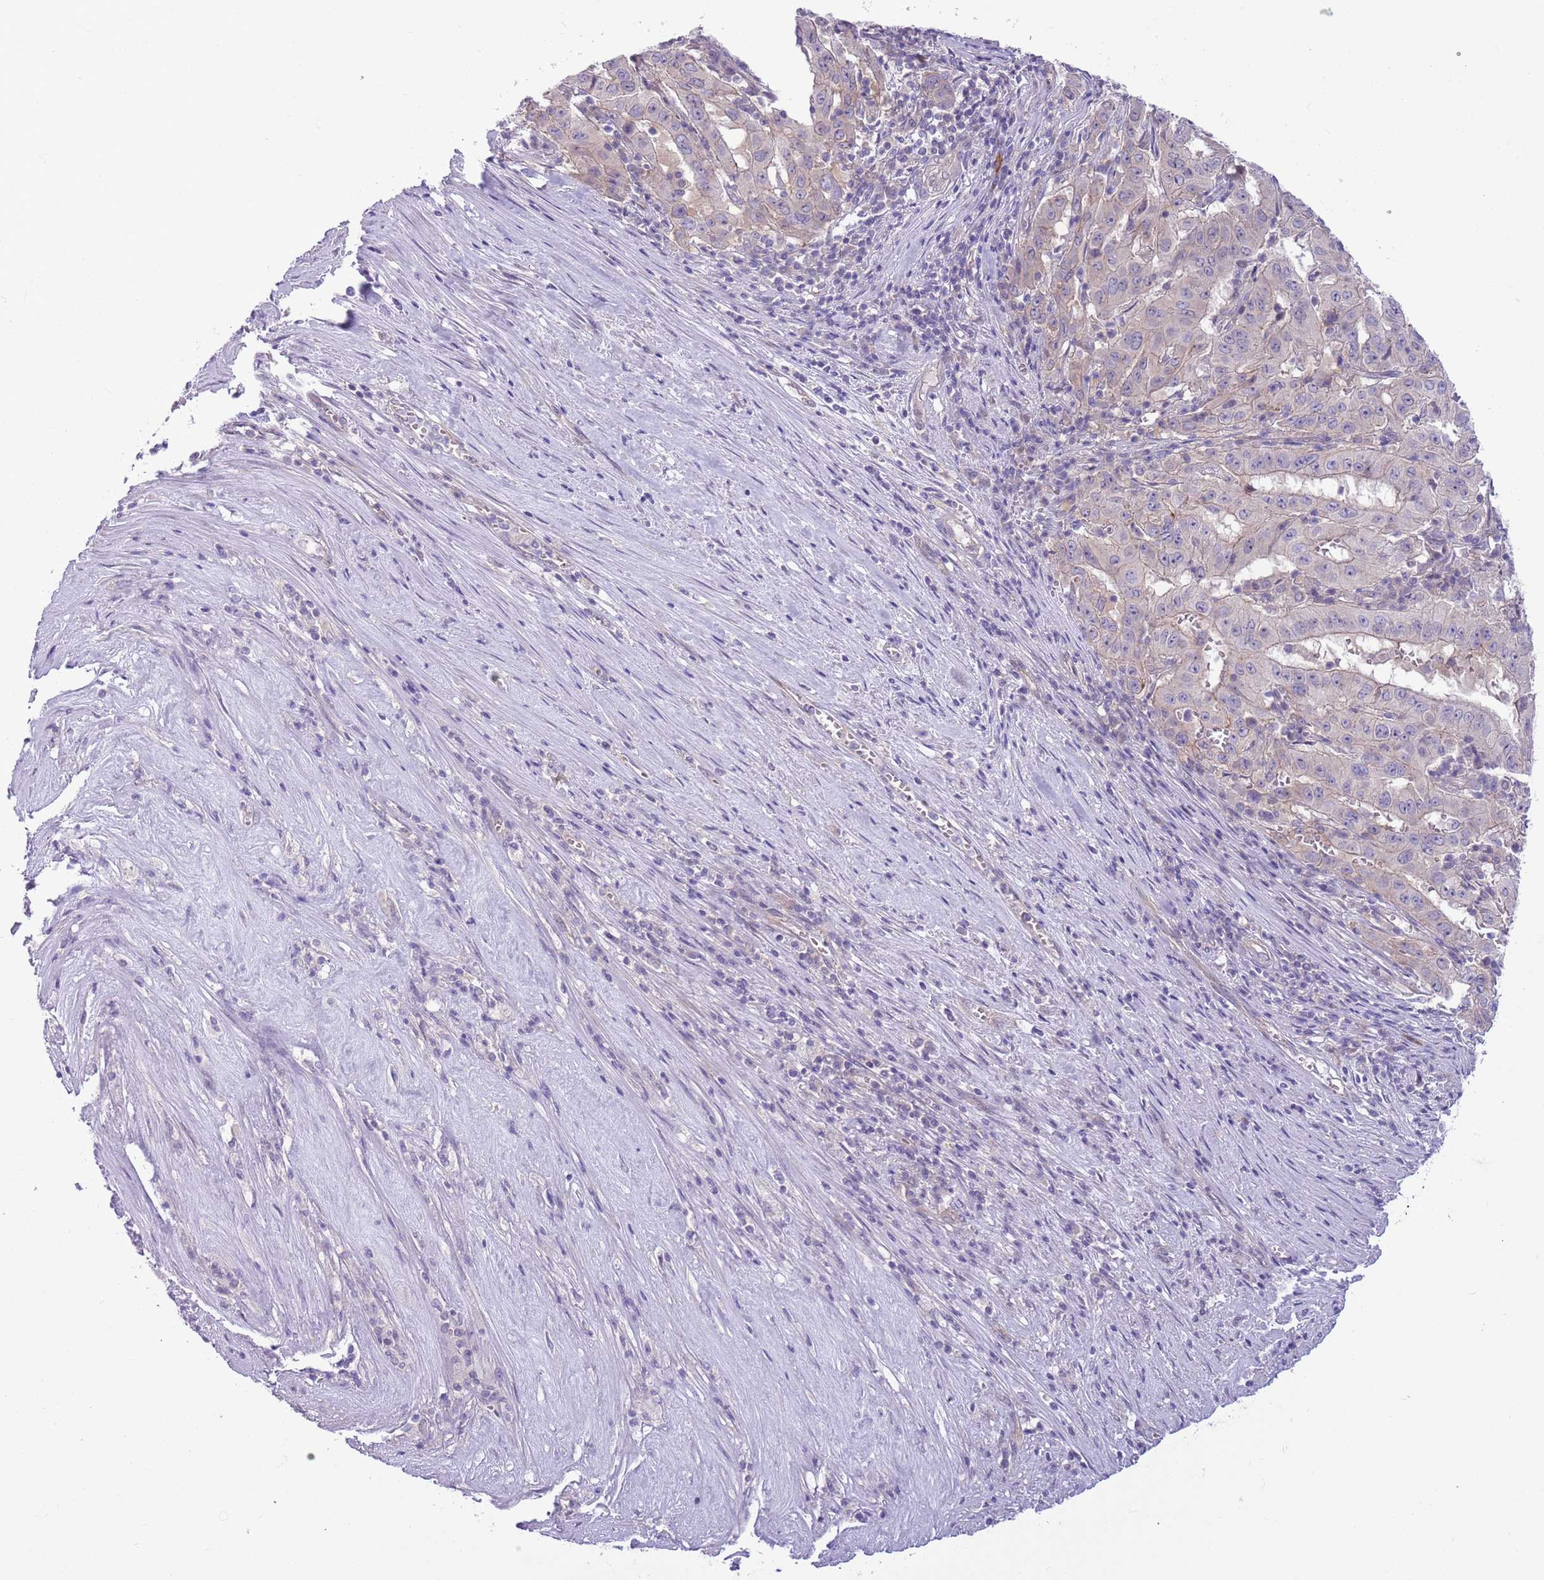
{"staining": {"intensity": "weak", "quantity": "<25%", "location": "cytoplasmic/membranous"}, "tissue": "pancreatic cancer", "cell_type": "Tumor cells", "image_type": "cancer", "snomed": [{"axis": "morphology", "description": "Adenocarcinoma, NOS"}, {"axis": "topography", "description": "Pancreas"}], "caption": "Image shows no significant protein expression in tumor cells of adenocarcinoma (pancreatic).", "gene": "PARP8", "patient": {"sex": "male", "age": 63}}